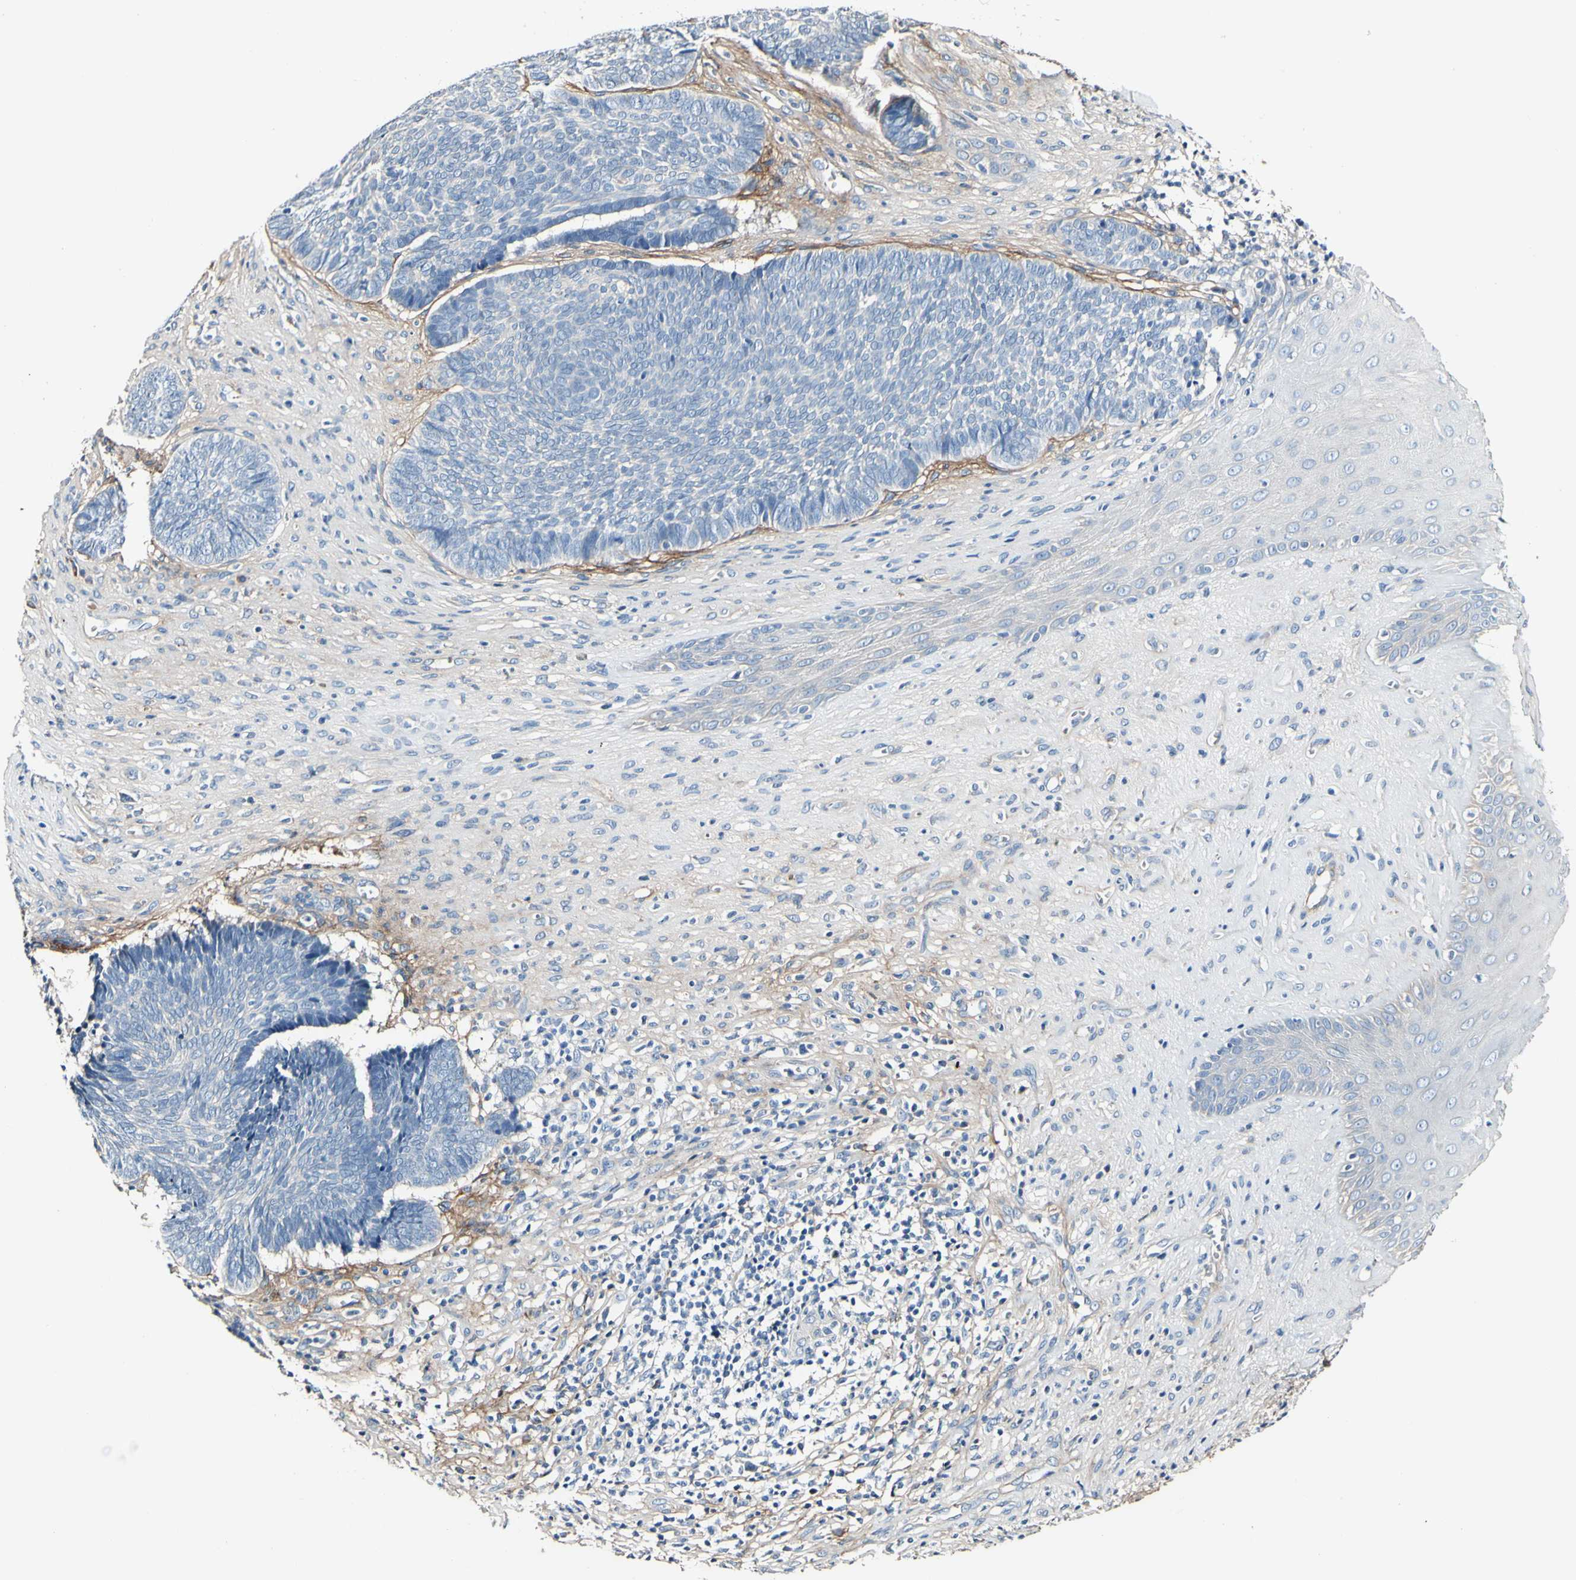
{"staining": {"intensity": "negative", "quantity": "none", "location": "none"}, "tissue": "skin cancer", "cell_type": "Tumor cells", "image_type": "cancer", "snomed": [{"axis": "morphology", "description": "Basal cell carcinoma"}, {"axis": "topography", "description": "Skin"}], "caption": "IHC micrograph of skin basal cell carcinoma stained for a protein (brown), which reveals no staining in tumor cells.", "gene": "COL6A3", "patient": {"sex": "male", "age": 84}}